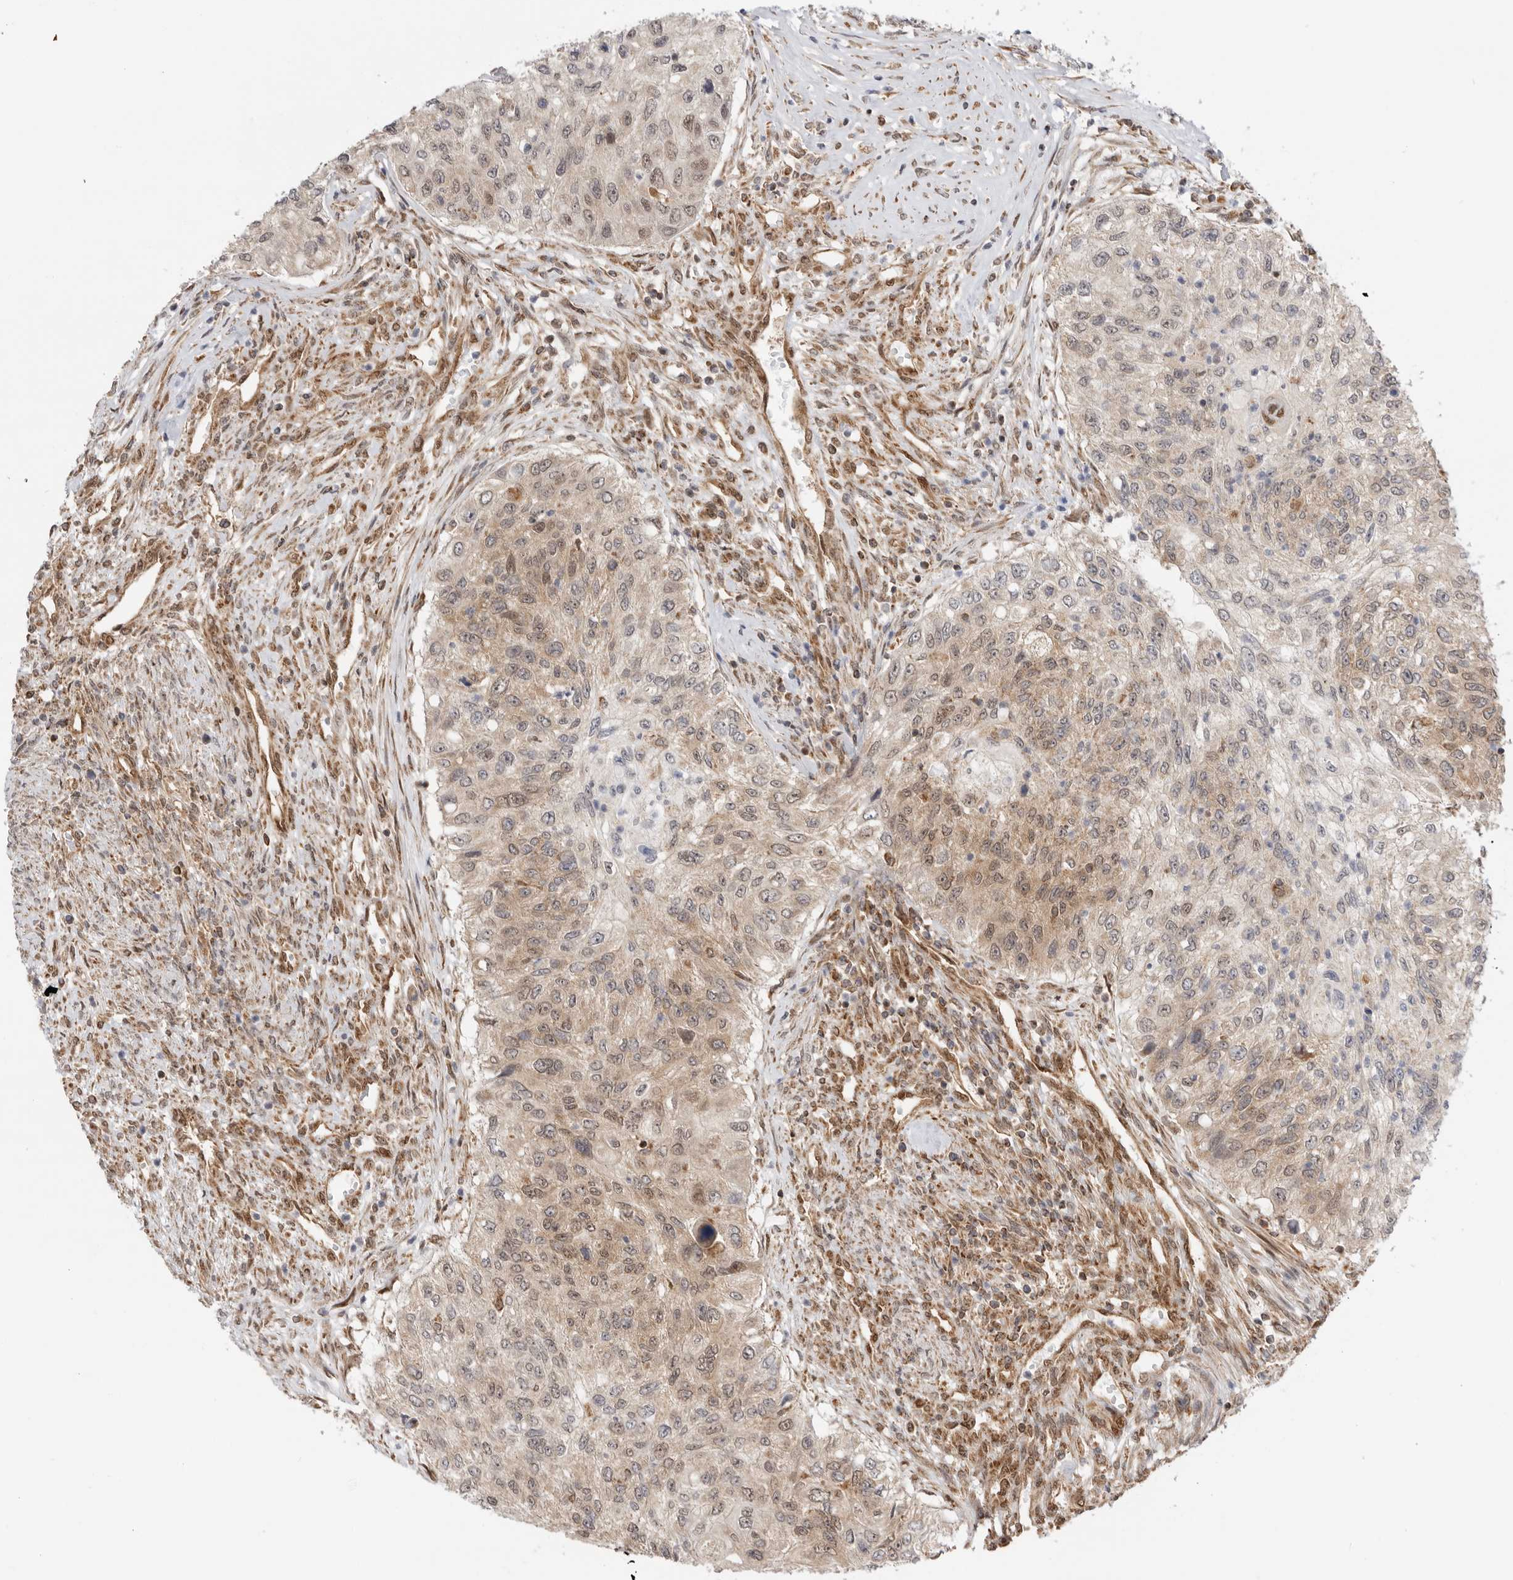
{"staining": {"intensity": "weak", "quantity": "25%-75%", "location": "cytoplasmic/membranous"}, "tissue": "urothelial cancer", "cell_type": "Tumor cells", "image_type": "cancer", "snomed": [{"axis": "morphology", "description": "Urothelial carcinoma, High grade"}, {"axis": "topography", "description": "Urinary bladder"}], "caption": "Urothelial carcinoma (high-grade) tissue displays weak cytoplasmic/membranous staining in about 25%-75% of tumor cells", "gene": "DCAF8", "patient": {"sex": "female", "age": 60}}